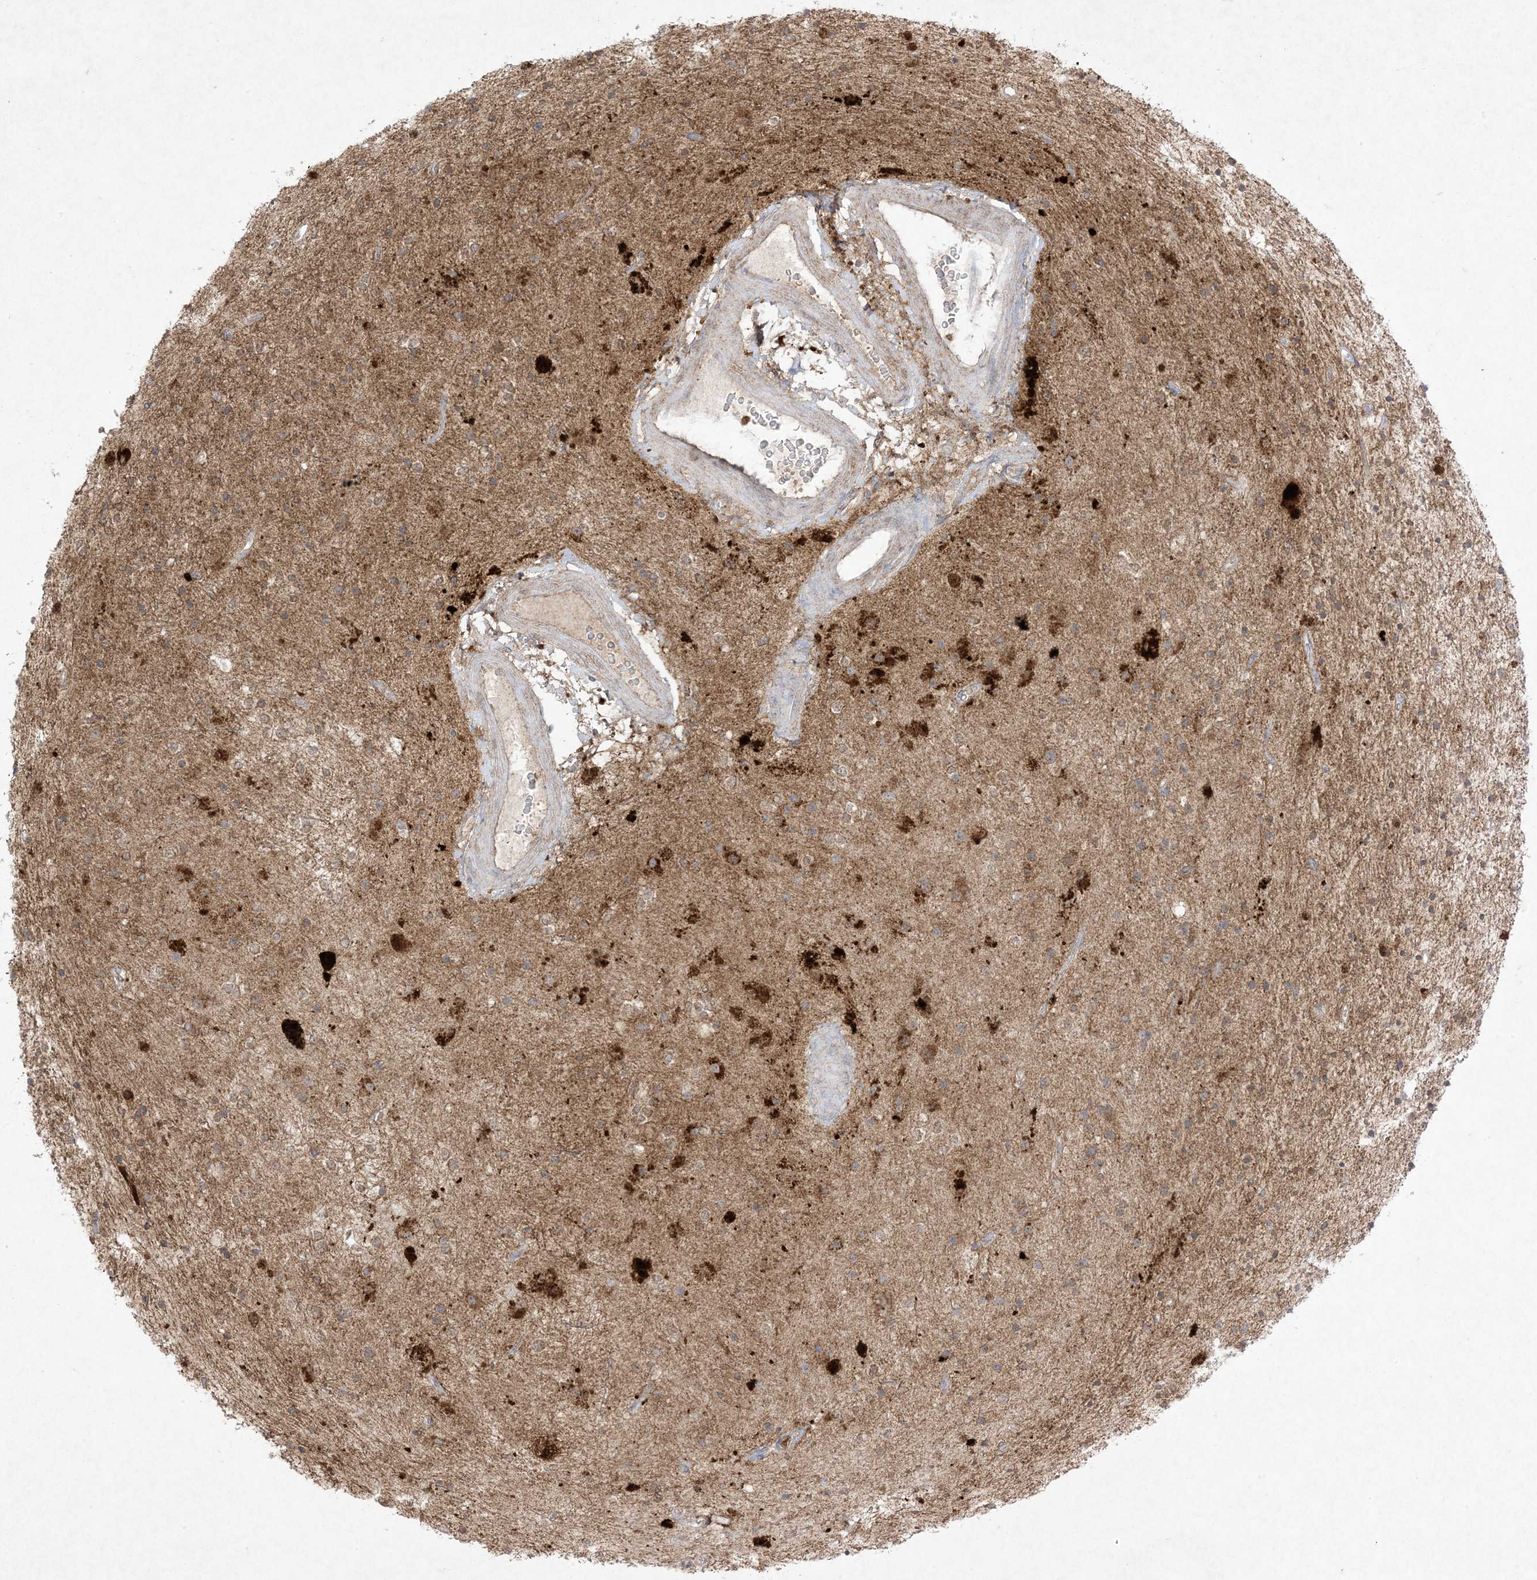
{"staining": {"intensity": "moderate", "quantity": ">75%", "location": "cytoplasmic/membranous"}, "tissue": "glioma", "cell_type": "Tumor cells", "image_type": "cancer", "snomed": [{"axis": "morphology", "description": "Glioma, malignant, High grade"}, {"axis": "topography", "description": "Brain"}], "caption": "Tumor cells display medium levels of moderate cytoplasmic/membranous positivity in approximately >75% of cells in human malignant glioma (high-grade).", "gene": "UBE2C", "patient": {"sex": "male", "age": 34}}